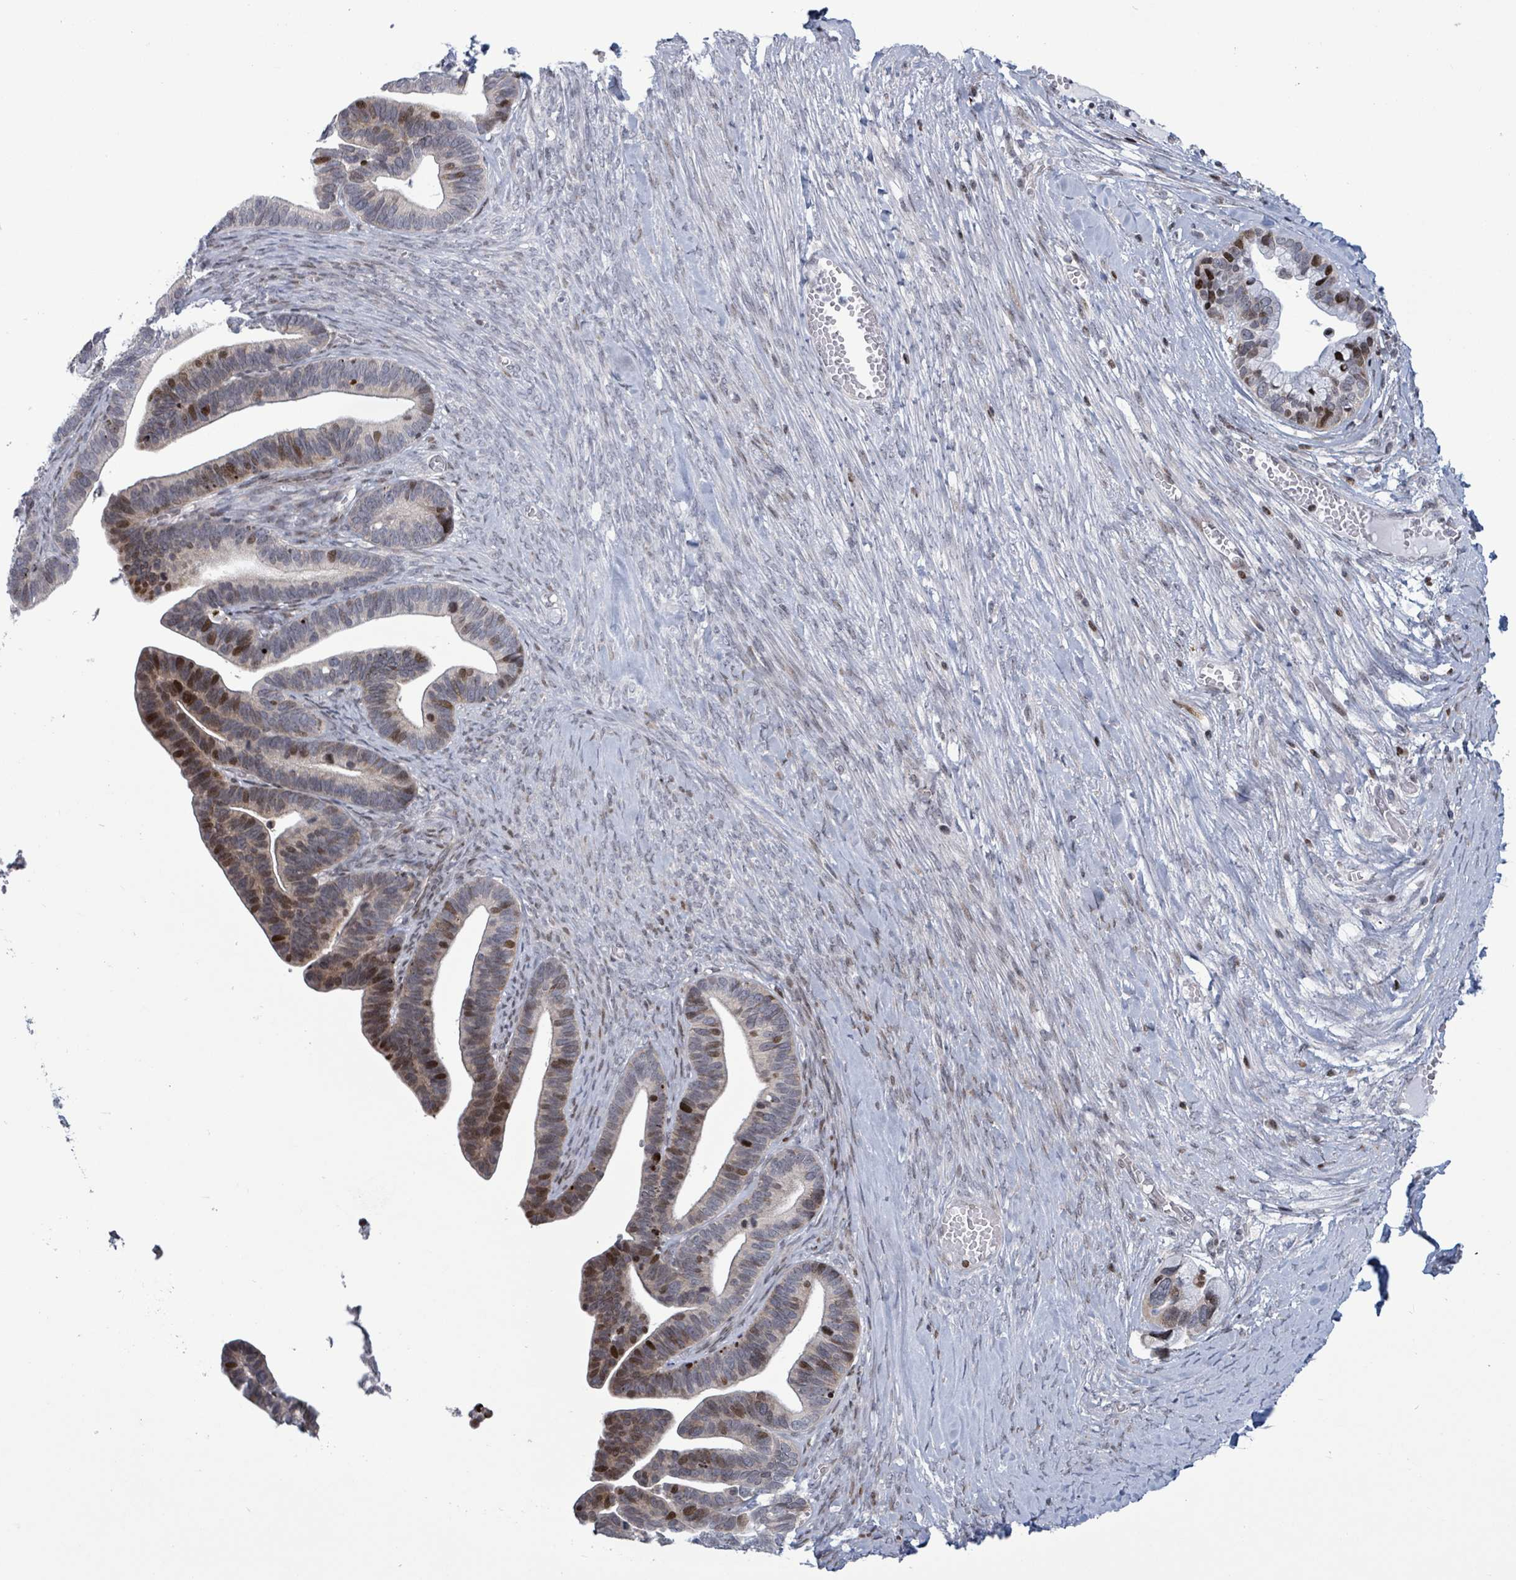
{"staining": {"intensity": "strong", "quantity": "<25%", "location": "nuclear"}, "tissue": "ovarian cancer", "cell_type": "Tumor cells", "image_type": "cancer", "snomed": [{"axis": "morphology", "description": "Cystadenocarcinoma, serous, NOS"}, {"axis": "topography", "description": "Ovary"}], "caption": "A histopathology image of serous cystadenocarcinoma (ovarian) stained for a protein displays strong nuclear brown staining in tumor cells.", "gene": "FNDC4", "patient": {"sex": "female", "age": 56}}